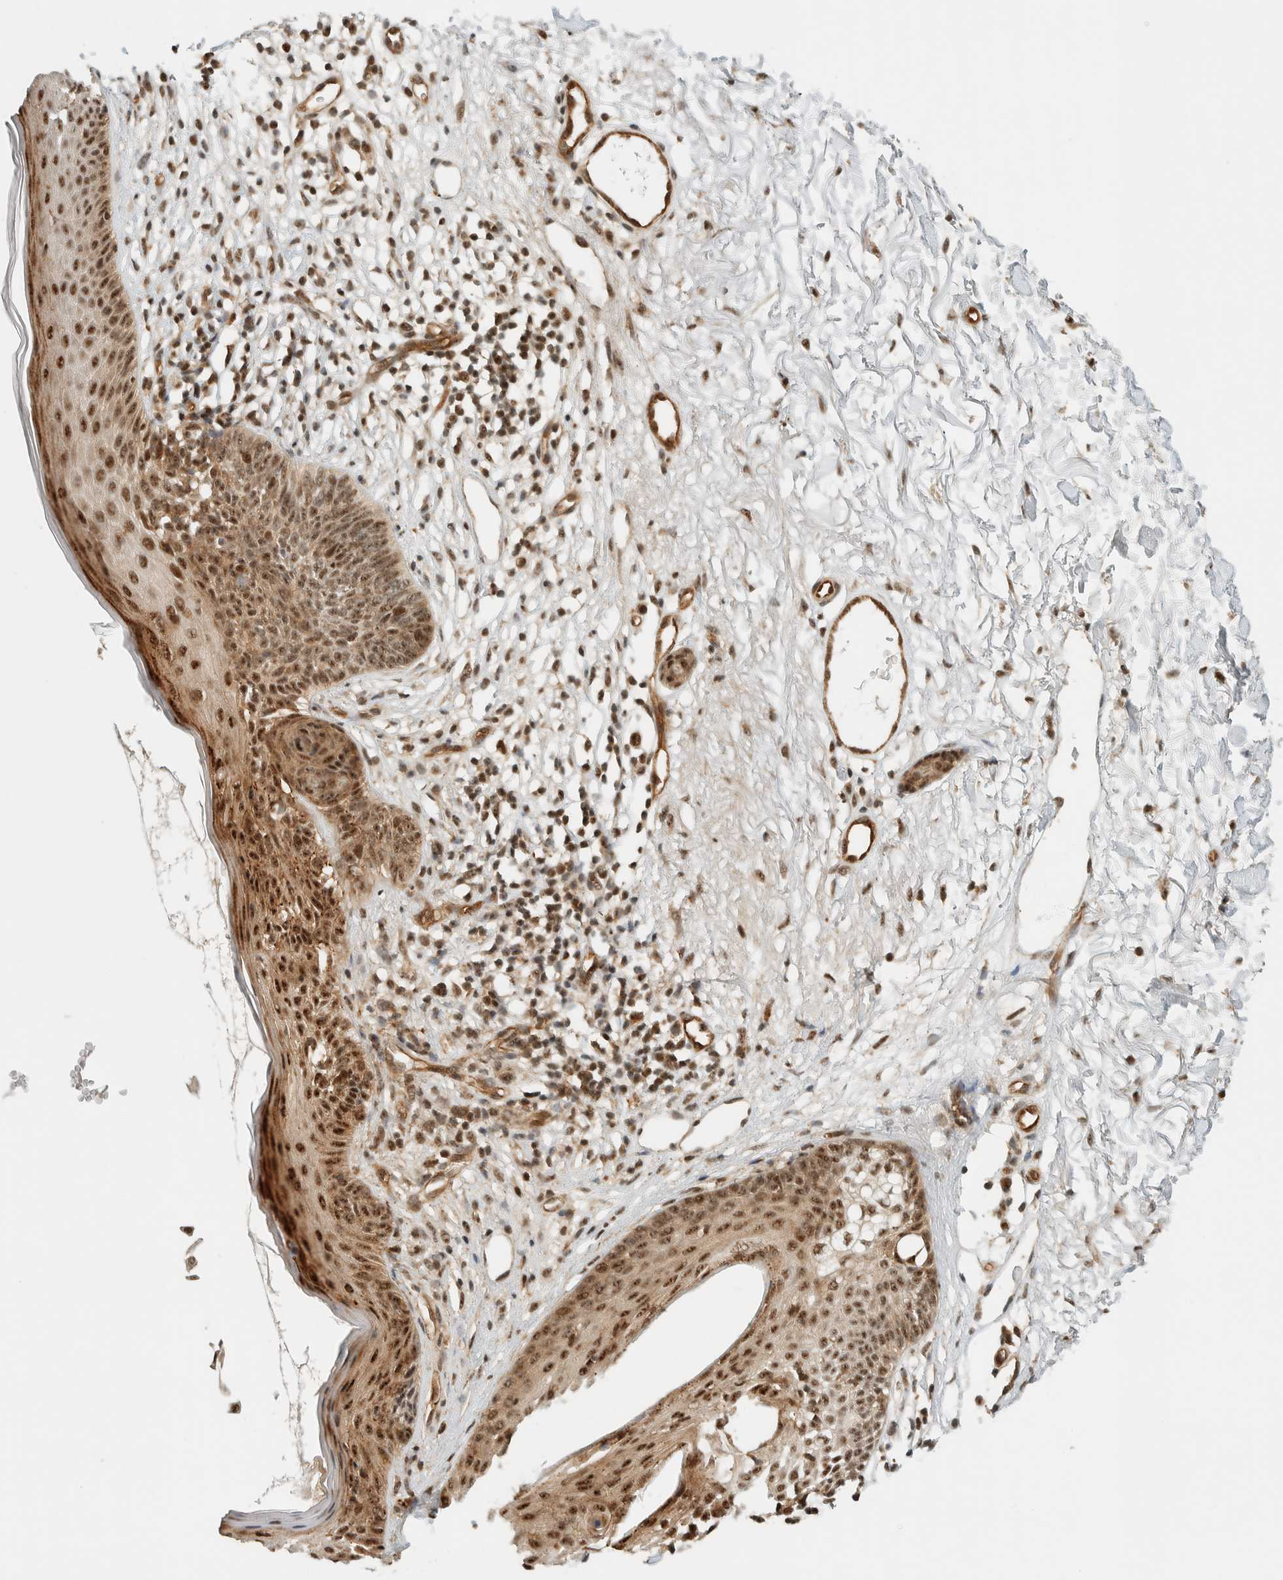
{"staining": {"intensity": "moderate", "quantity": ">75%", "location": "nuclear"}, "tissue": "skin cancer", "cell_type": "Tumor cells", "image_type": "cancer", "snomed": [{"axis": "morphology", "description": "Basal cell carcinoma"}, {"axis": "topography", "description": "Skin"}], "caption": "DAB immunohistochemical staining of skin cancer (basal cell carcinoma) displays moderate nuclear protein staining in about >75% of tumor cells.", "gene": "SIK1", "patient": {"sex": "female", "age": 70}}